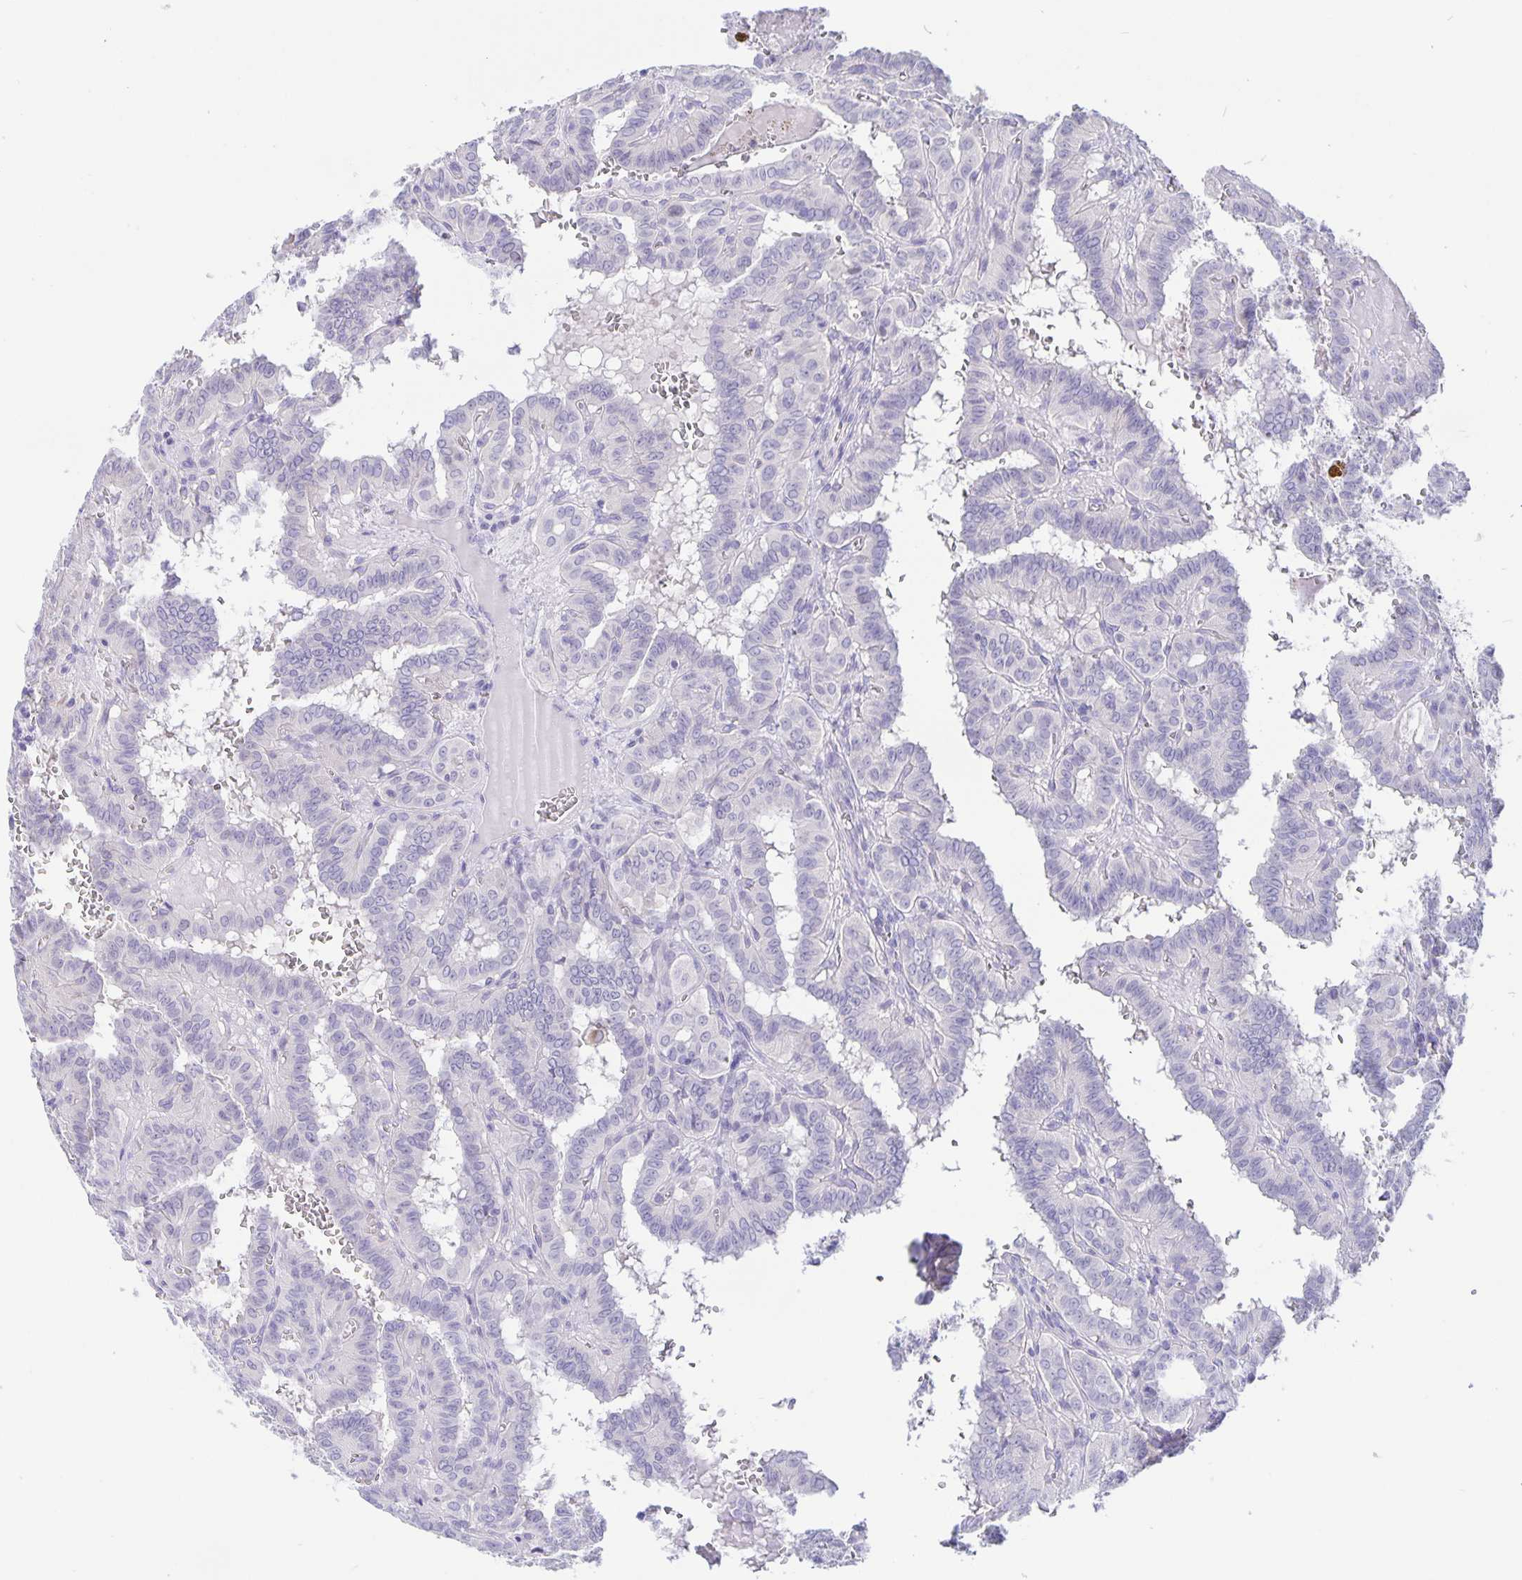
{"staining": {"intensity": "negative", "quantity": "none", "location": "none"}, "tissue": "thyroid cancer", "cell_type": "Tumor cells", "image_type": "cancer", "snomed": [{"axis": "morphology", "description": "Papillary adenocarcinoma, NOS"}, {"axis": "topography", "description": "Thyroid gland"}], "caption": "DAB (3,3'-diaminobenzidine) immunohistochemical staining of human thyroid cancer (papillary adenocarcinoma) demonstrates no significant staining in tumor cells. Brightfield microscopy of immunohistochemistry stained with DAB (3,3'-diaminobenzidine) (brown) and hematoxylin (blue), captured at high magnification.", "gene": "ERMN", "patient": {"sex": "female", "age": 21}}